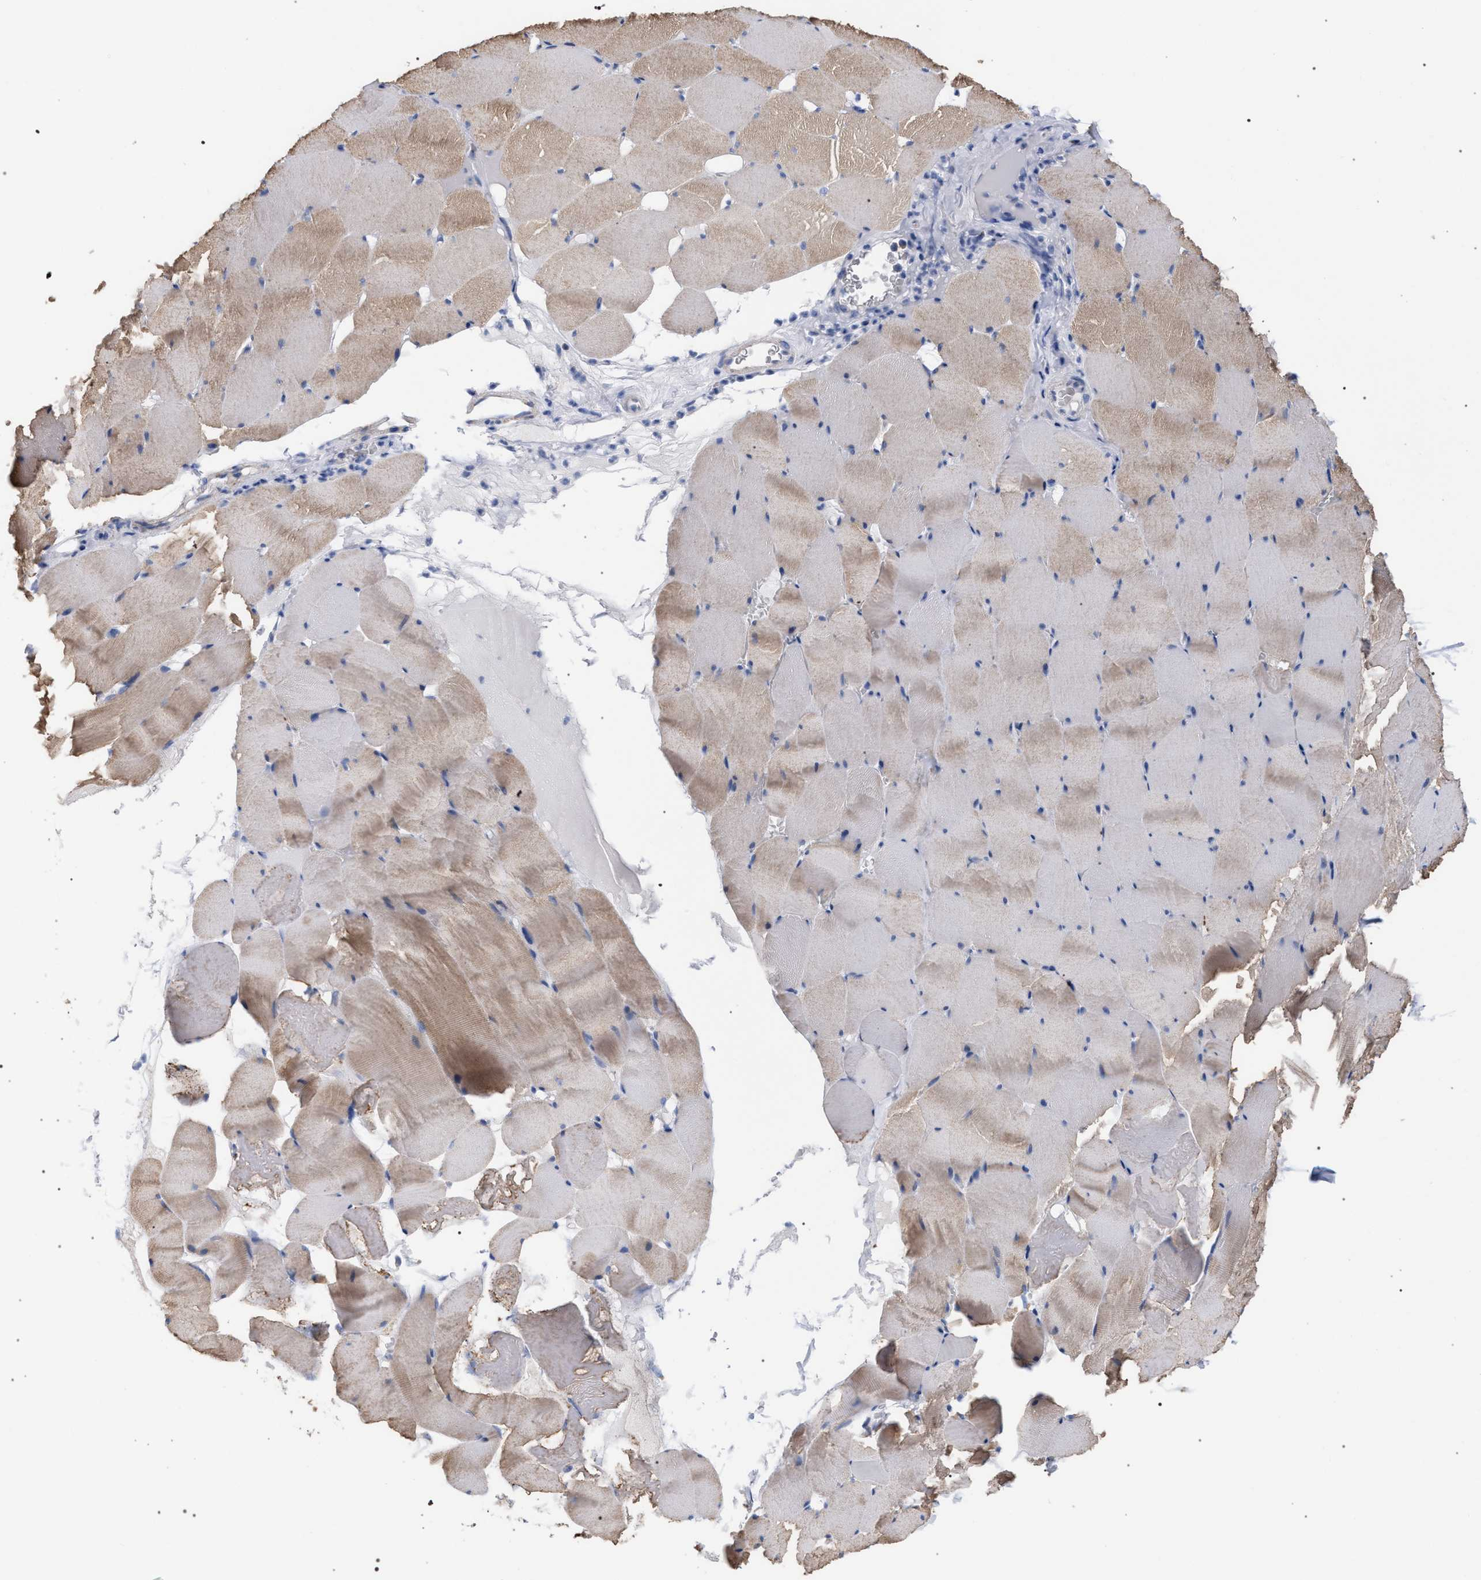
{"staining": {"intensity": "moderate", "quantity": ">75%", "location": "cytoplasmic/membranous"}, "tissue": "skeletal muscle", "cell_type": "Myocytes", "image_type": "normal", "snomed": [{"axis": "morphology", "description": "Normal tissue, NOS"}, {"axis": "topography", "description": "Skeletal muscle"}], "caption": "DAB (3,3'-diaminobenzidine) immunohistochemical staining of benign human skeletal muscle shows moderate cytoplasmic/membranous protein positivity in about >75% of myocytes. The staining was performed using DAB (3,3'-diaminobenzidine), with brown indicating positive protein expression. Nuclei are stained blue with hematoxylin.", "gene": "ECI2", "patient": {"sex": "male", "age": 62}}